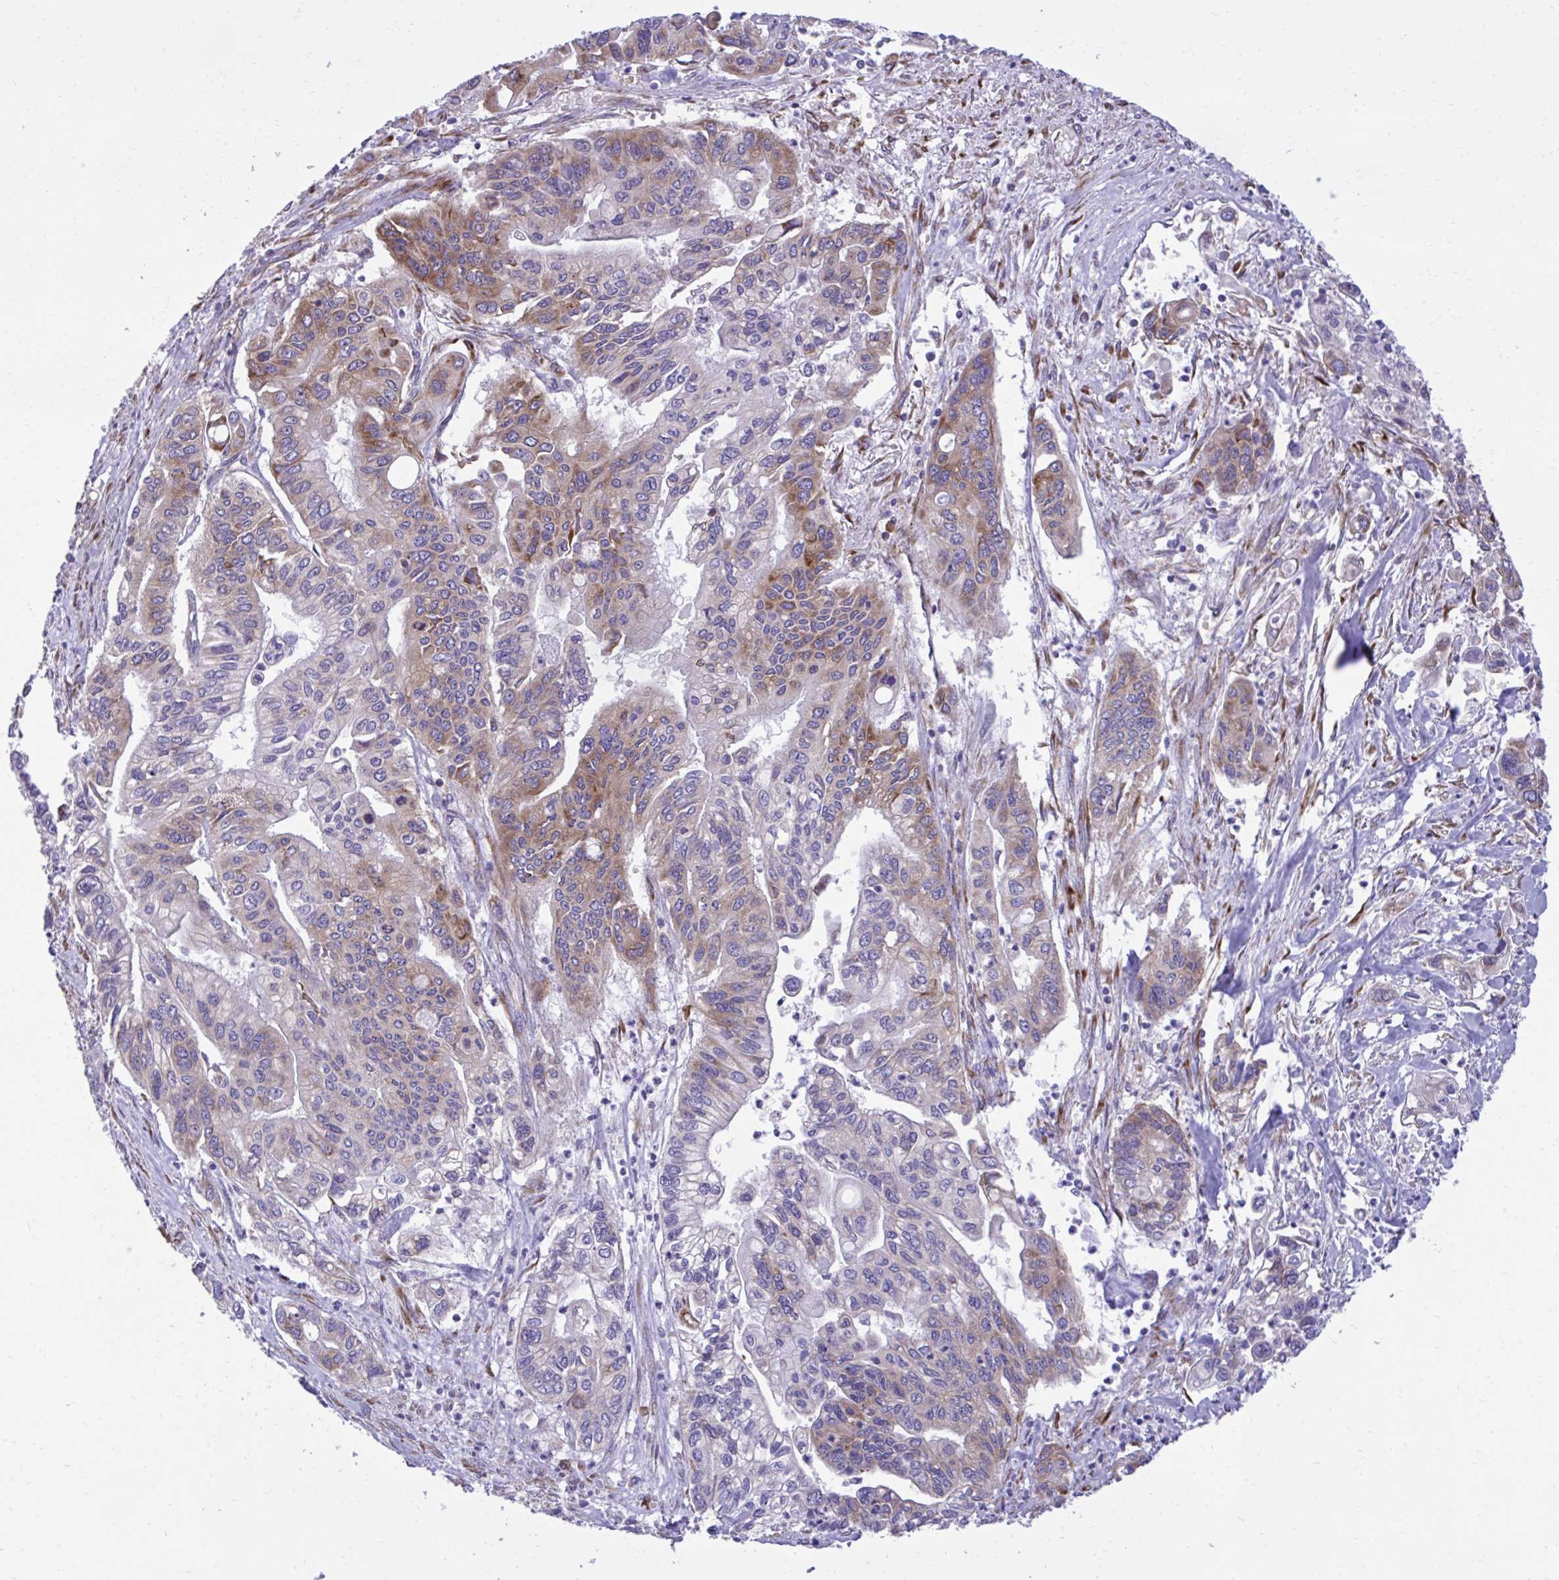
{"staining": {"intensity": "moderate", "quantity": "25%-75%", "location": "cytoplasmic/membranous"}, "tissue": "pancreatic cancer", "cell_type": "Tumor cells", "image_type": "cancer", "snomed": [{"axis": "morphology", "description": "Adenocarcinoma, NOS"}, {"axis": "topography", "description": "Pancreas"}], "caption": "This is an image of IHC staining of pancreatic cancer, which shows moderate expression in the cytoplasmic/membranous of tumor cells.", "gene": "RPS15", "patient": {"sex": "male", "age": 62}}